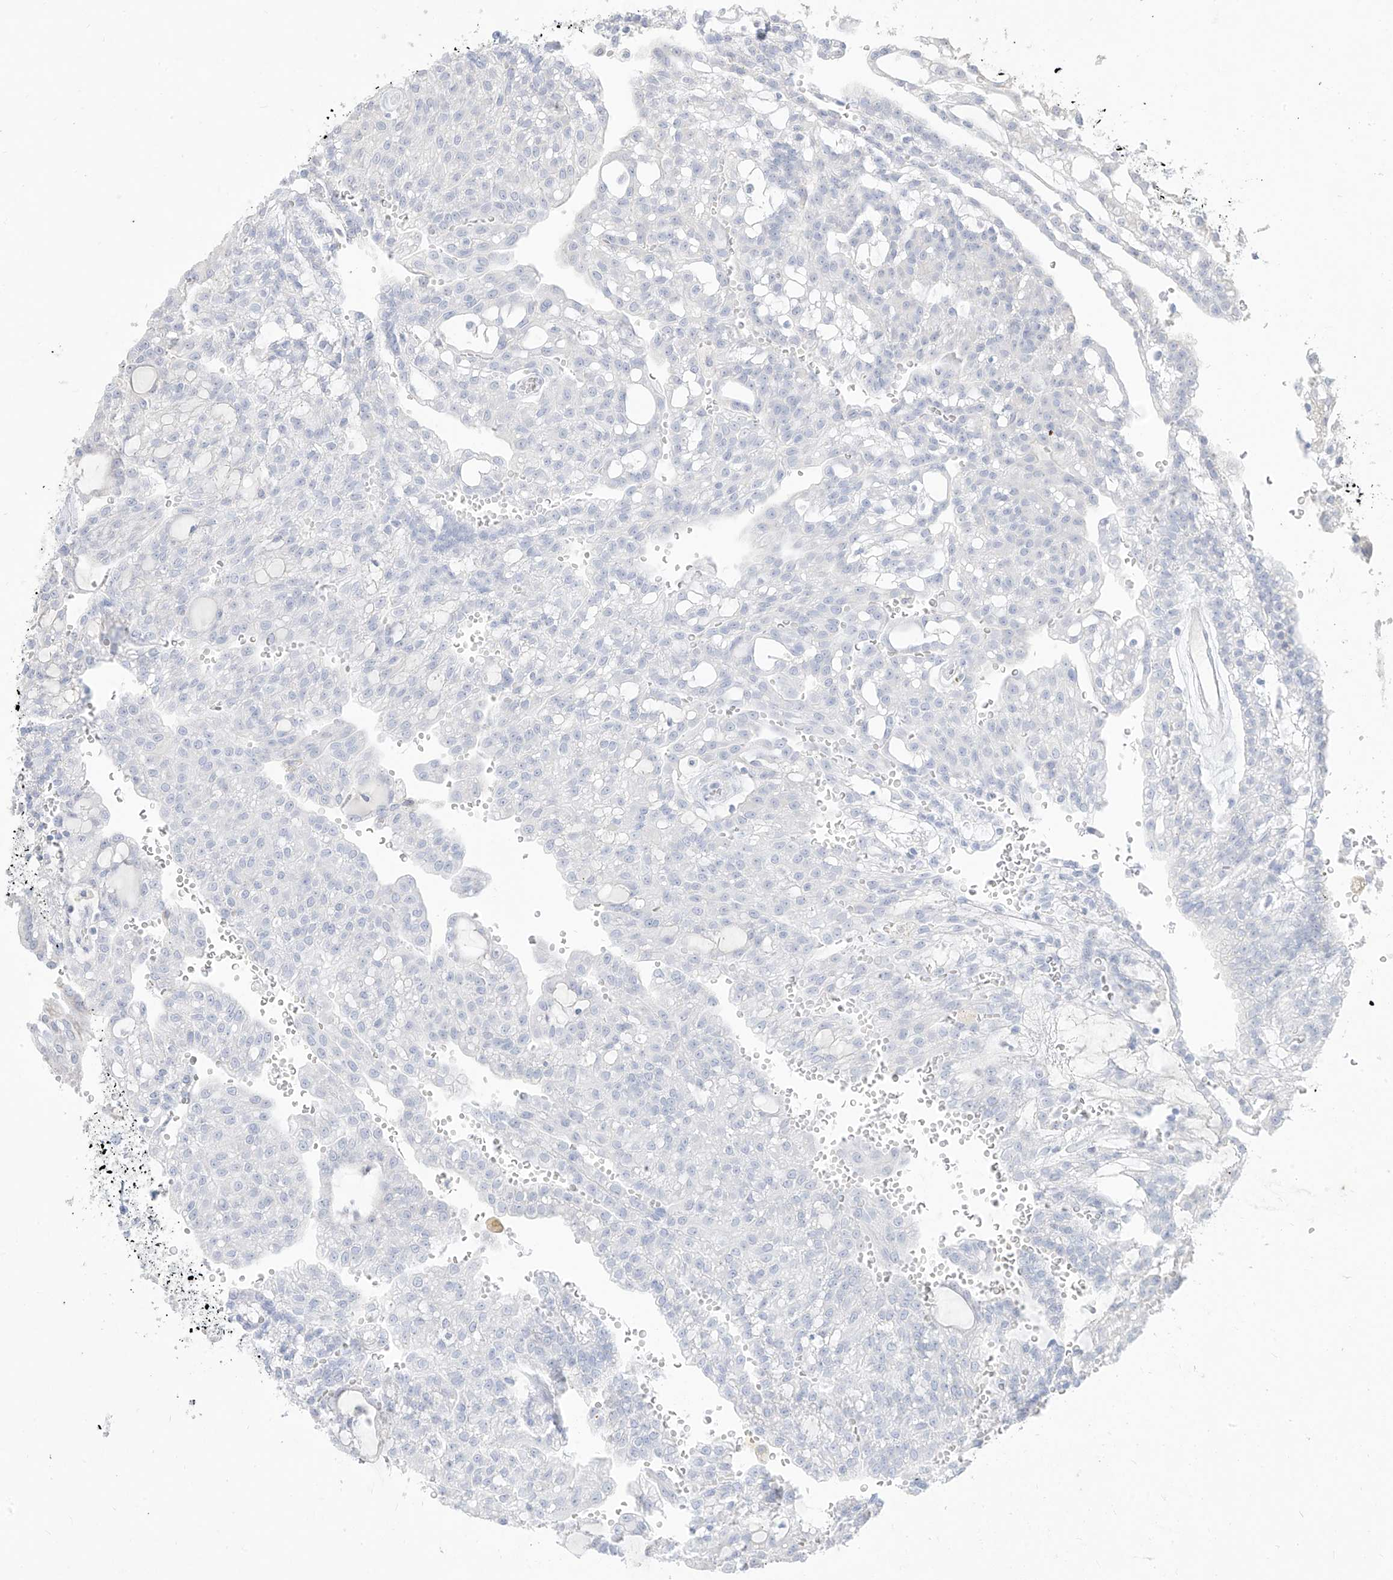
{"staining": {"intensity": "negative", "quantity": "none", "location": "none"}, "tissue": "renal cancer", "cell_type": "Tumor cells", "image_type": "cancer", "snomed": [{"axis": "morphology", "description": "Adenocarcinoma, NOS"}, {"axis": "topography", "description": "Kidney"}], "caption": "An IHC micrograph of renal adenocarcinoma is shown. There is no staining in tumor cells of renal adenocarcinoma.", "gene": "TGM4", "patient": {"sex": "male", "age": 63}}